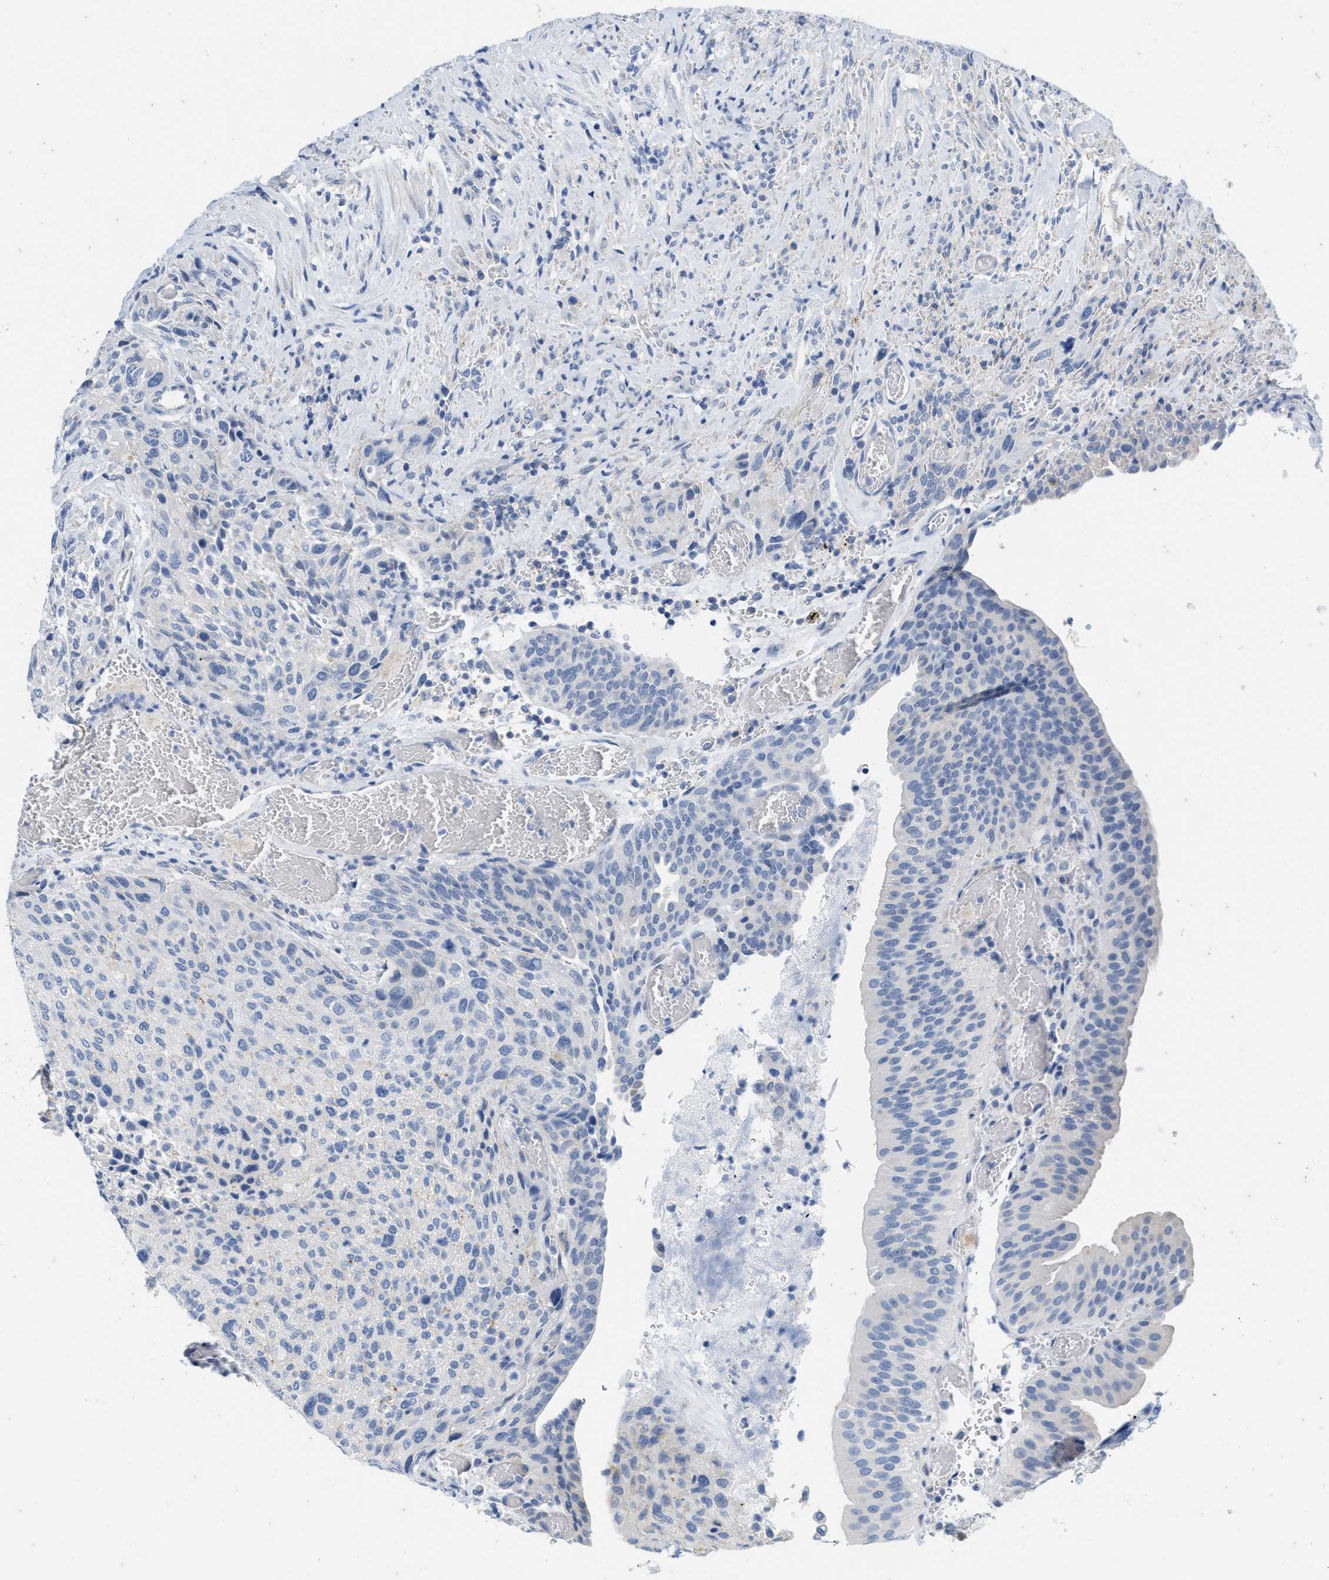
{"staining": {"intensity": "negative", "quantity": "none", "location": "none"}, "tissue": "urothelial cancer", "cell_type": "Tumor cells", "image_type": "cancer", "snomed": [{"axis": "morphology", "description": "Urothelial carcinoma, Low grade"}, {"axis": "morphology", "description": "Urothelial carcinoma, High grade"}, {"axis": "topography", "description": "Urinary bladder"}], "caption": "The histopathology image shows no significant expression in tumor cells of urothelial cancer.", "gene": "ABCB11", "patient": {"sex": "male", "age": 35}}